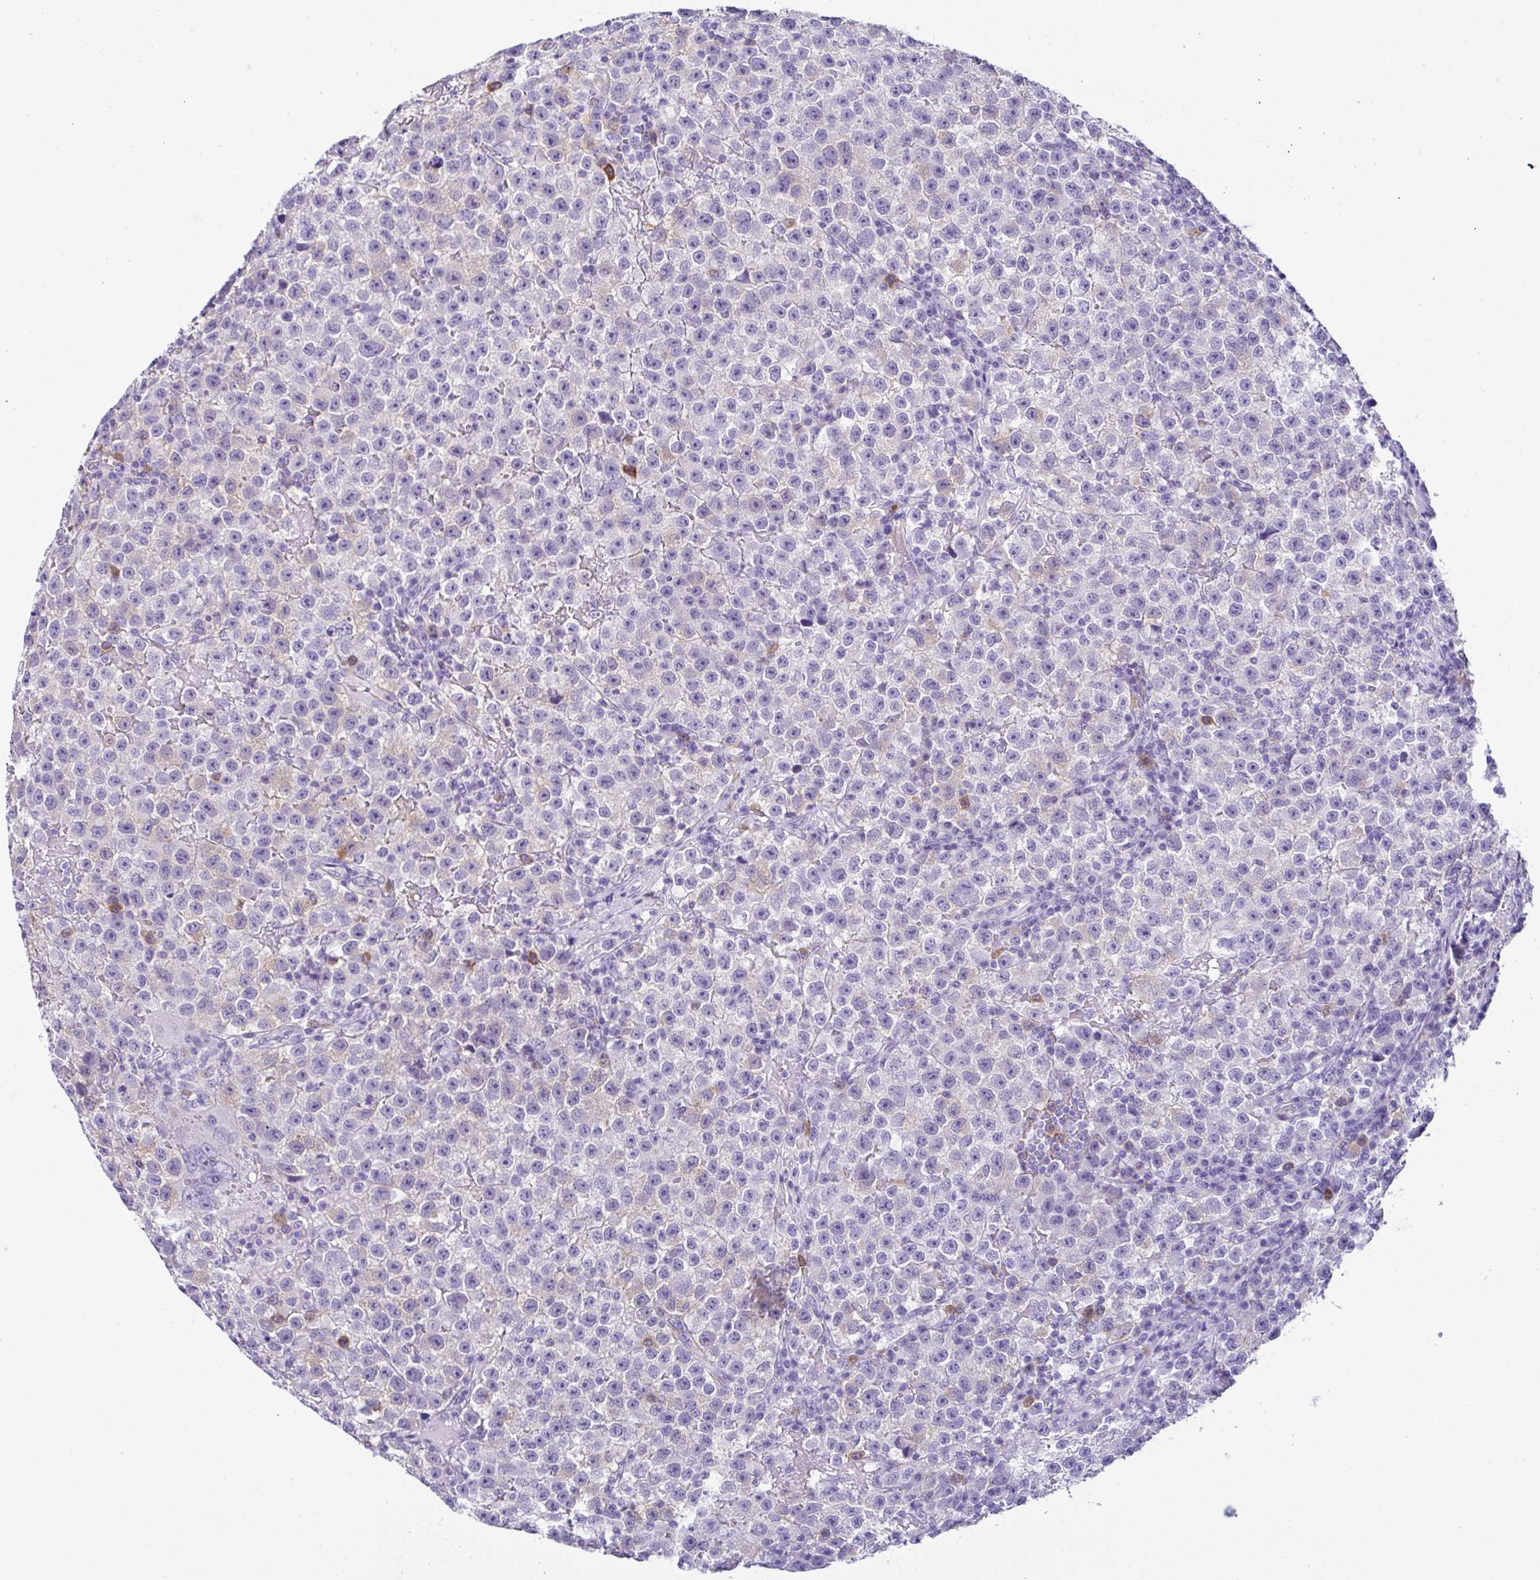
{"staining": {"intensity": "negative", "quantity": "none", "location": "none"}, "tissue": "testis cancer", "cell_type": "Tumor cells", "image_type": "cancer", "snomed": [{"axis": "morphology", "description": "Seminoma, NOS"}, {"axis": "topography", "description": "Testis"}], "caption": "Immunohistochemistry (IHC) histopathology image of neoplastic tissue: human seminoma (testis) stained with DAB exhibits no significant protein staining in tumor cells.", "gene": "RRM2", "patient": {"sex": "male", "age": 22}}